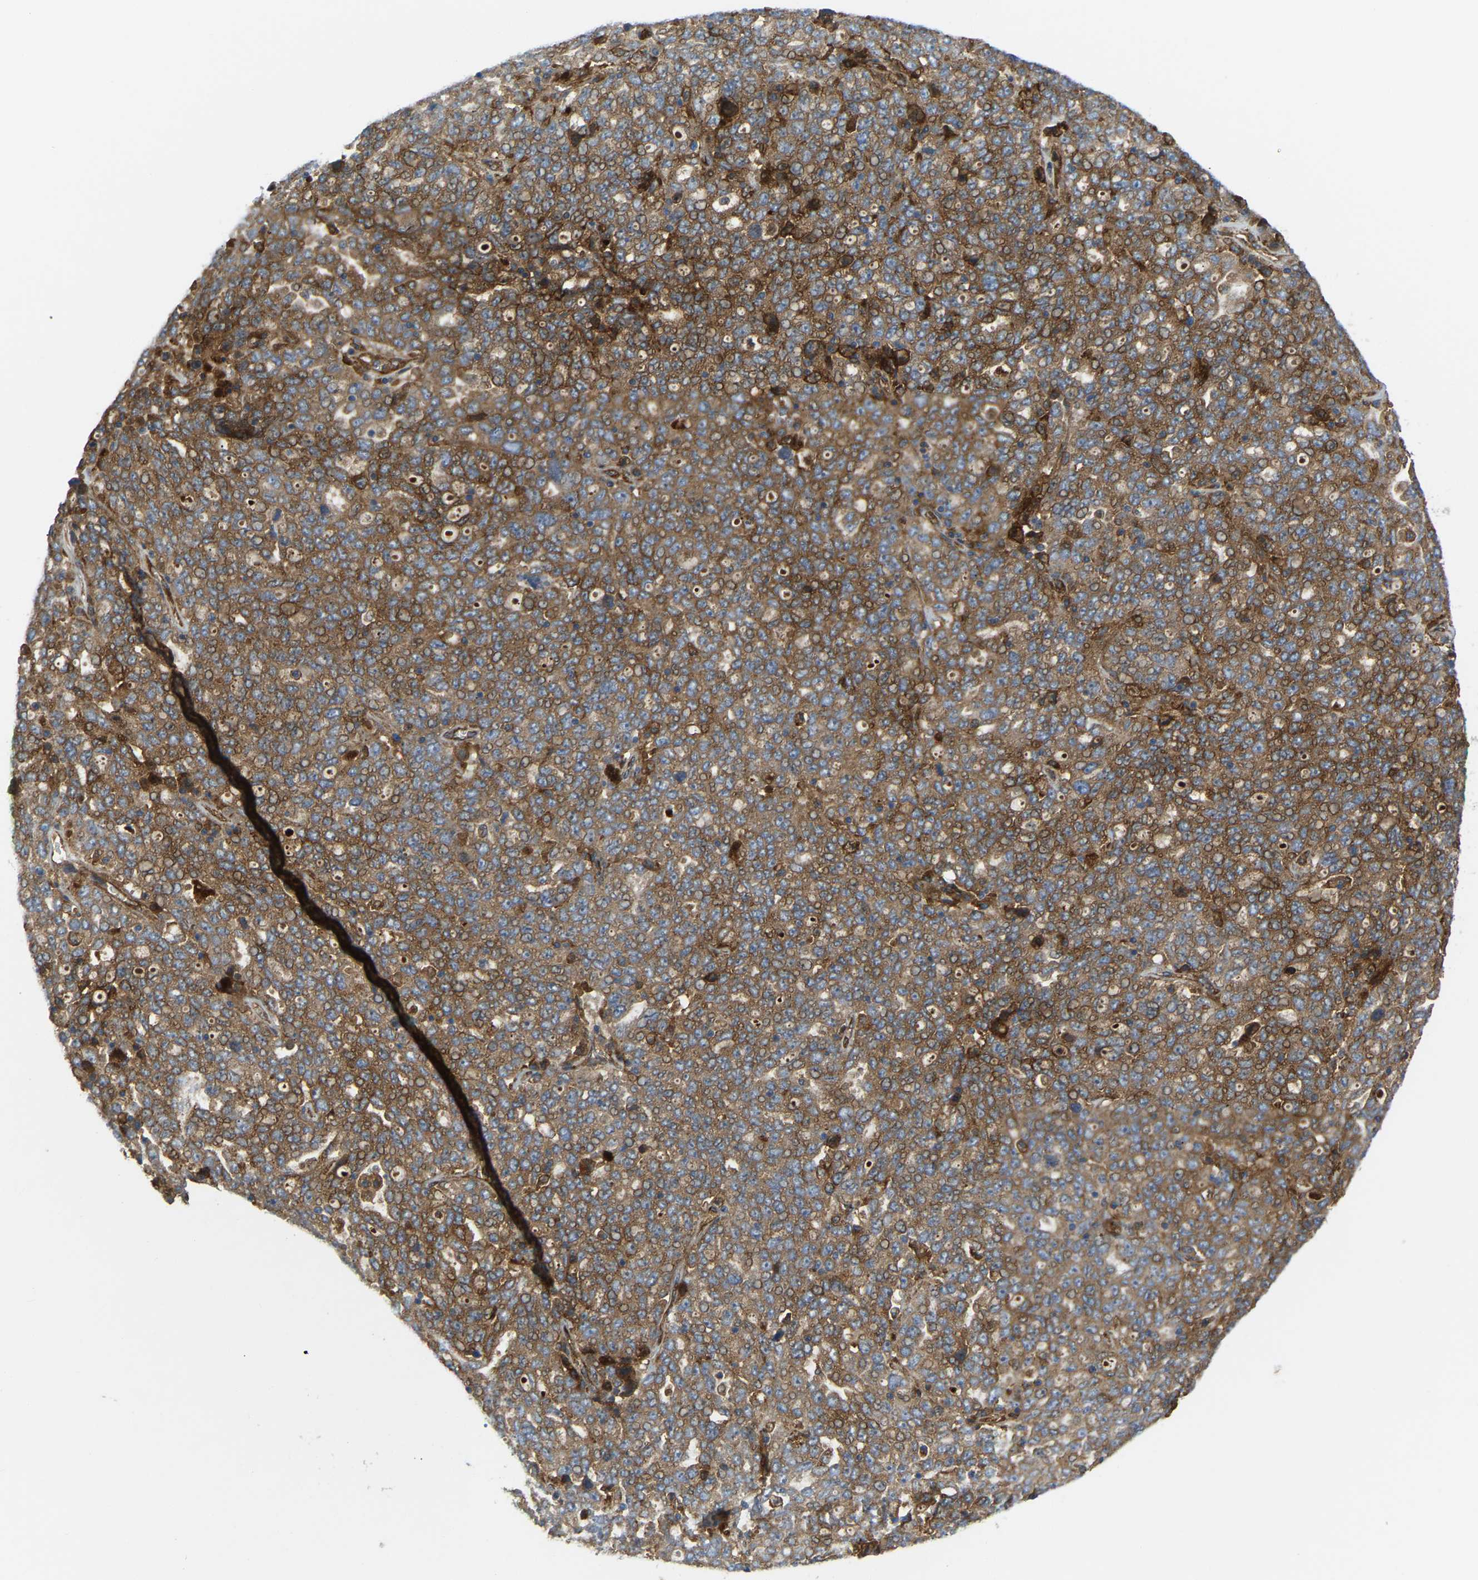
{"staining": {"intensity": "moderate", "quantity": ">75%", "location": "cytoplasmic/membranous"}, "tissue": "ovarian cancer", "cell_type": "Tumor cells", "image_type": "cancer", "snomed": [{"axis": "morphology", "description": "Carcinoma, endometroid"}, {"axis": "topography", "description": "Ovary"}], "caption": "Immunohistochemical staining of ovarian endometroid carcinoma displays moderate cytoplasmic/membranous protein positivity in approximately >75% of tumor cells. The protein is stained brown, and the nuclei are stained in blue (DAB IHC with brightfield microscopy, high magnification).", "gene": "PICALM", "patient": {"sex": "female", "age": 62}}